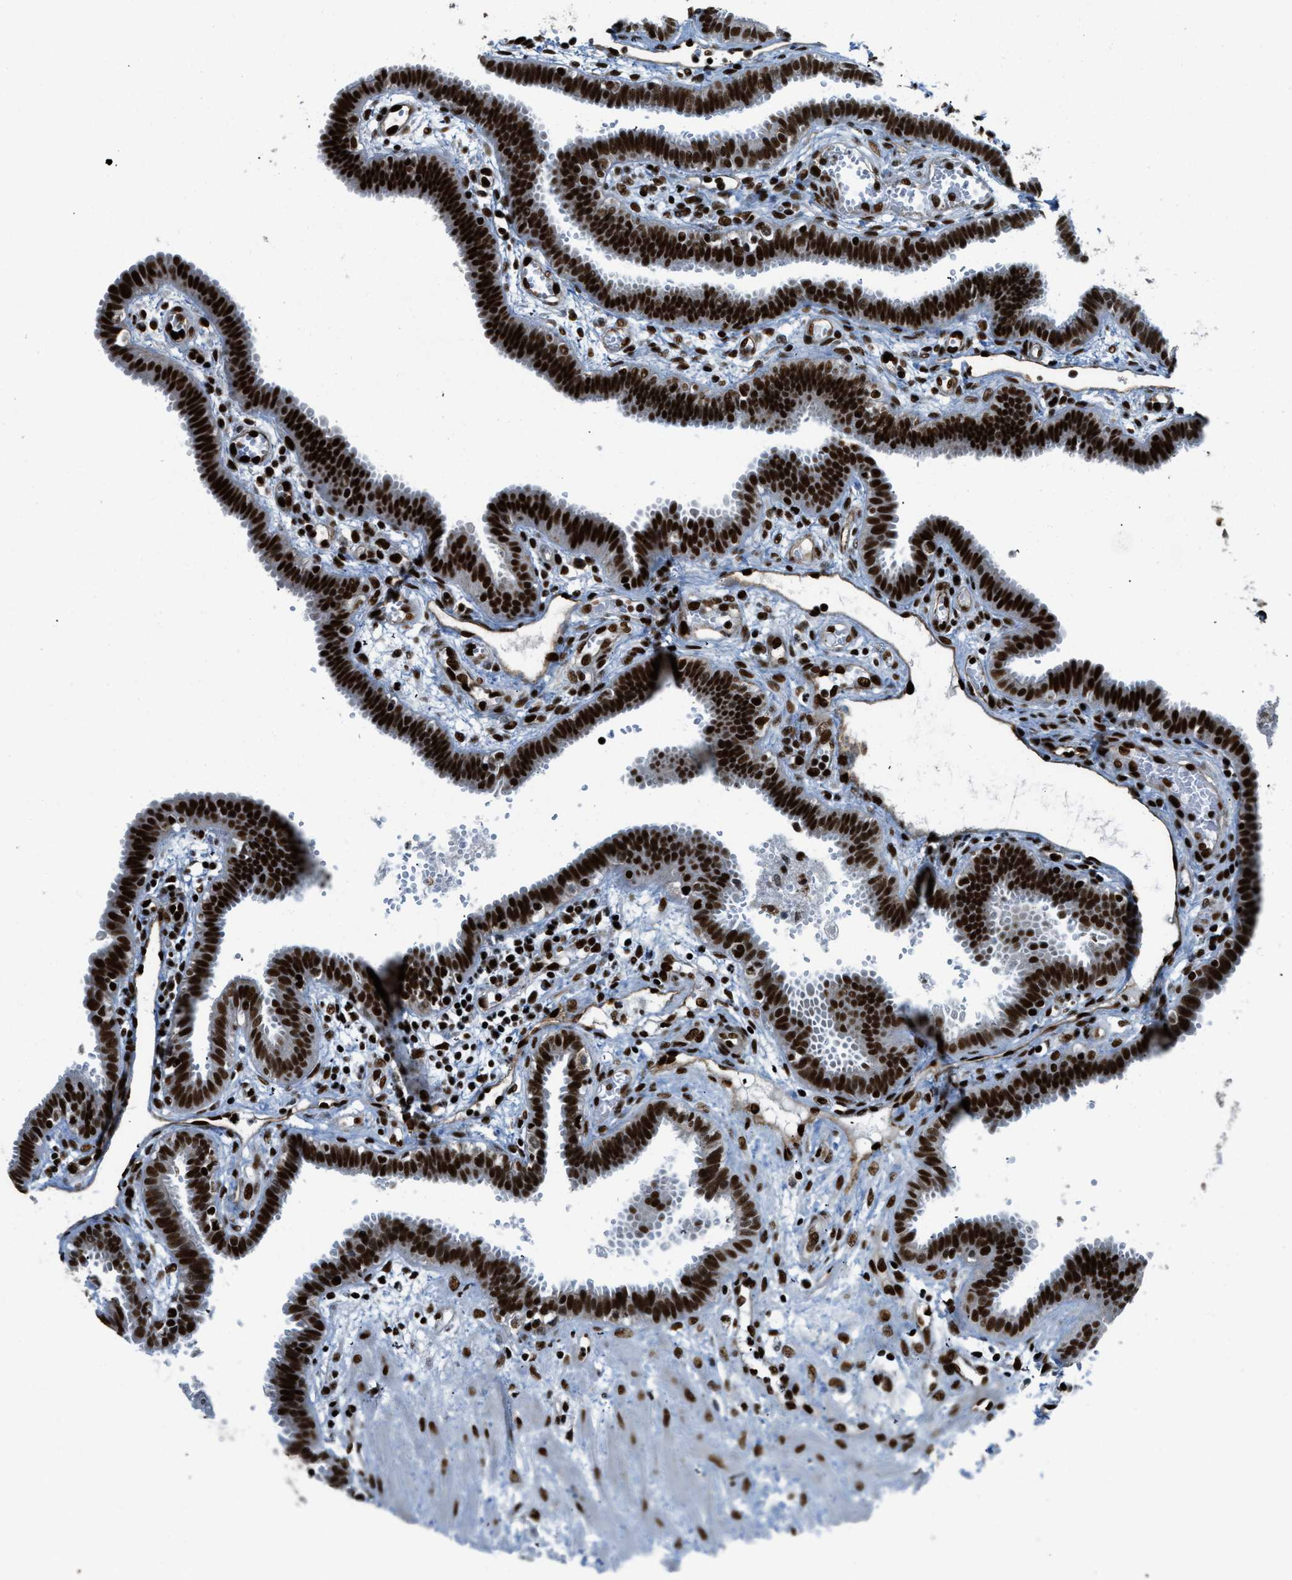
{"staining": {"intensity": "strong", "quantity": ">75%", "location": "nuclear"}, "tissue": "fallopian tube", "cell_type": "Glandular cells", "image_type": "normal", "snomed": [{"axis": "morphology", "description": "Normal tissue, NOS"}, {"axis": "topography", "description": "Fallopian tube"}, {"axis": "topography", "description": "Placenta"}], "caption": "Protein expression analysis of benign human fallopian tube reveals strong nuclear positivity in approximately >75% of glandular cells.", "gene": "GABPB1", "patient": {"sex": "female", "age": 32}}